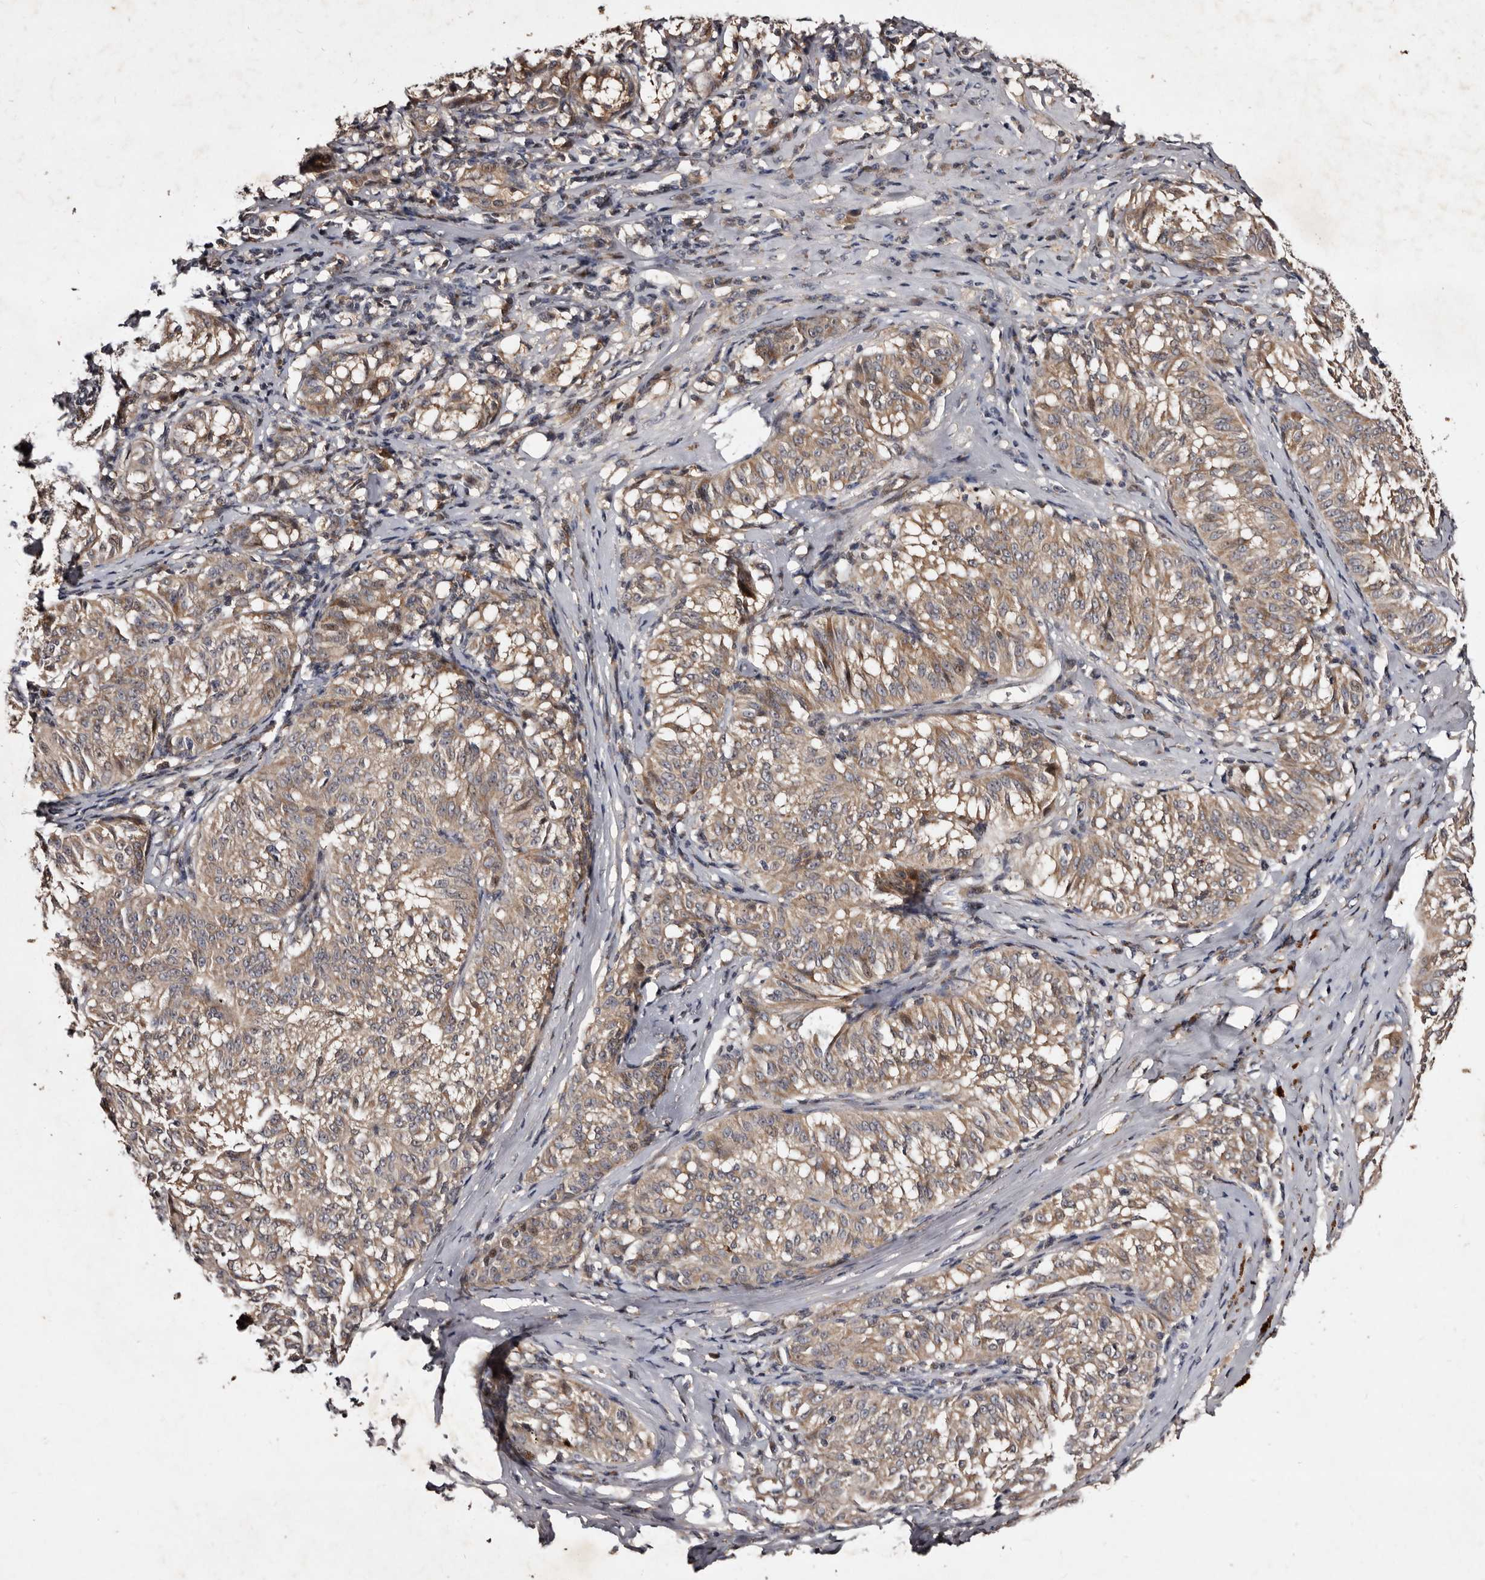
{"staining": {"intensity": "weak", "quantity": ">75%", "location": "cytoplasmic/membranous"}, "tissue": "melanoma", "cell_type": "Tumor cells", "image_type": "cancer", "snomed": [{"axis": "morphology", "description": "Malignant melanoma, NOS"}, {"axis": "topography", "description": "Skin"}], "caption": "High-power microscopy captured an IHC photomicrograph of malignant melanoma, revealing weak cytoplasmic/membranous positivity in about >75% of tumor cells.", "gene": "MKRN3", "patient": {"sex": "female", "age": 72}}